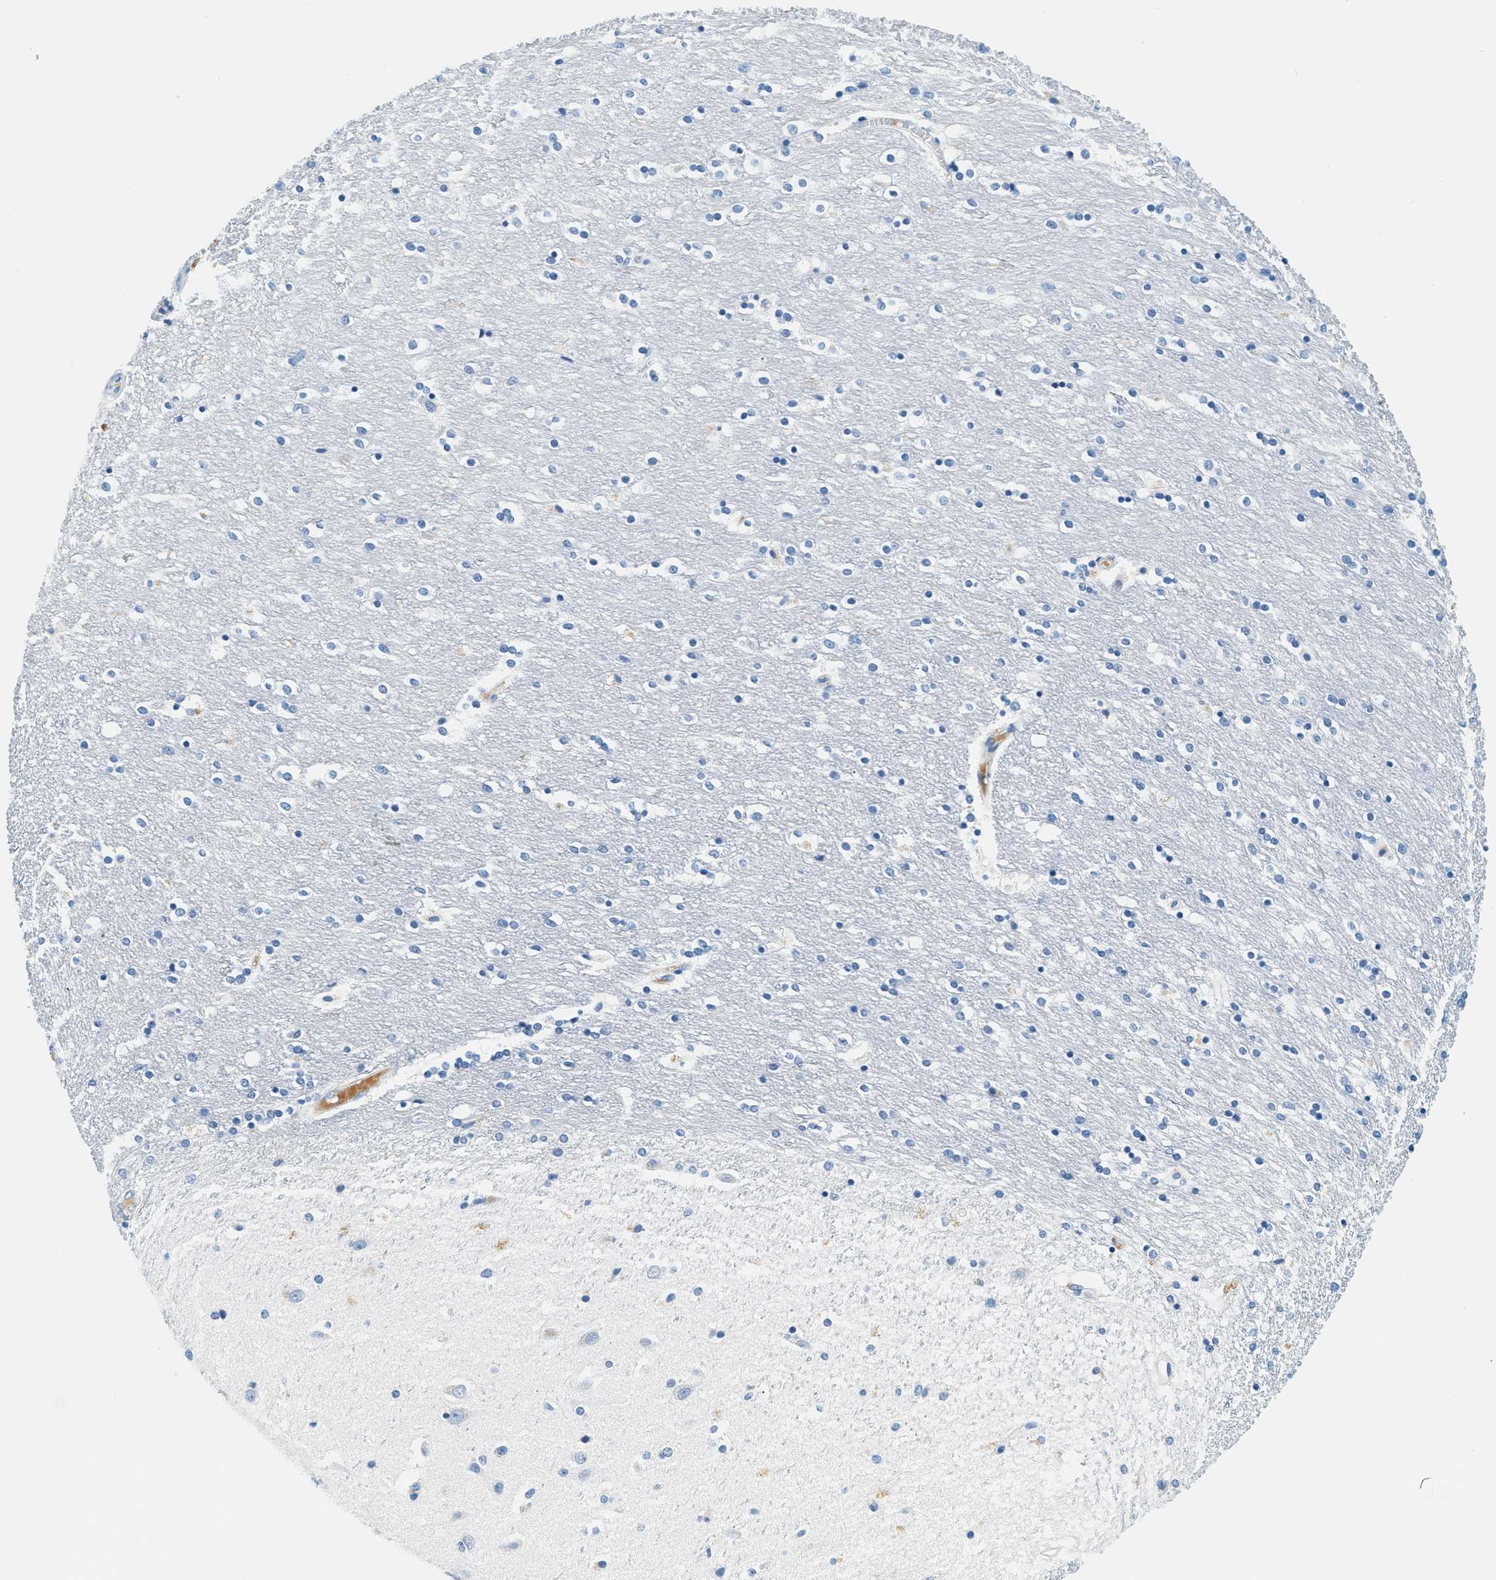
{"staining": {"intensity": "negative", "quantity": "none", "location": "none"}, "tissue": "caudate", "cell_type": "Glial cells", "image_type": "normal", "snomed": [{"axis": "morphology", "description": "Normal tissue, NOS"}, {"axis": "topography", "description": "Lateral ventricle wall"}], "caption": "The IHC photomicrograph has no significant positivity in glial cells of caudate.", "gene": "STXBP2", "patient": {"sex": "female", "age": 54}}